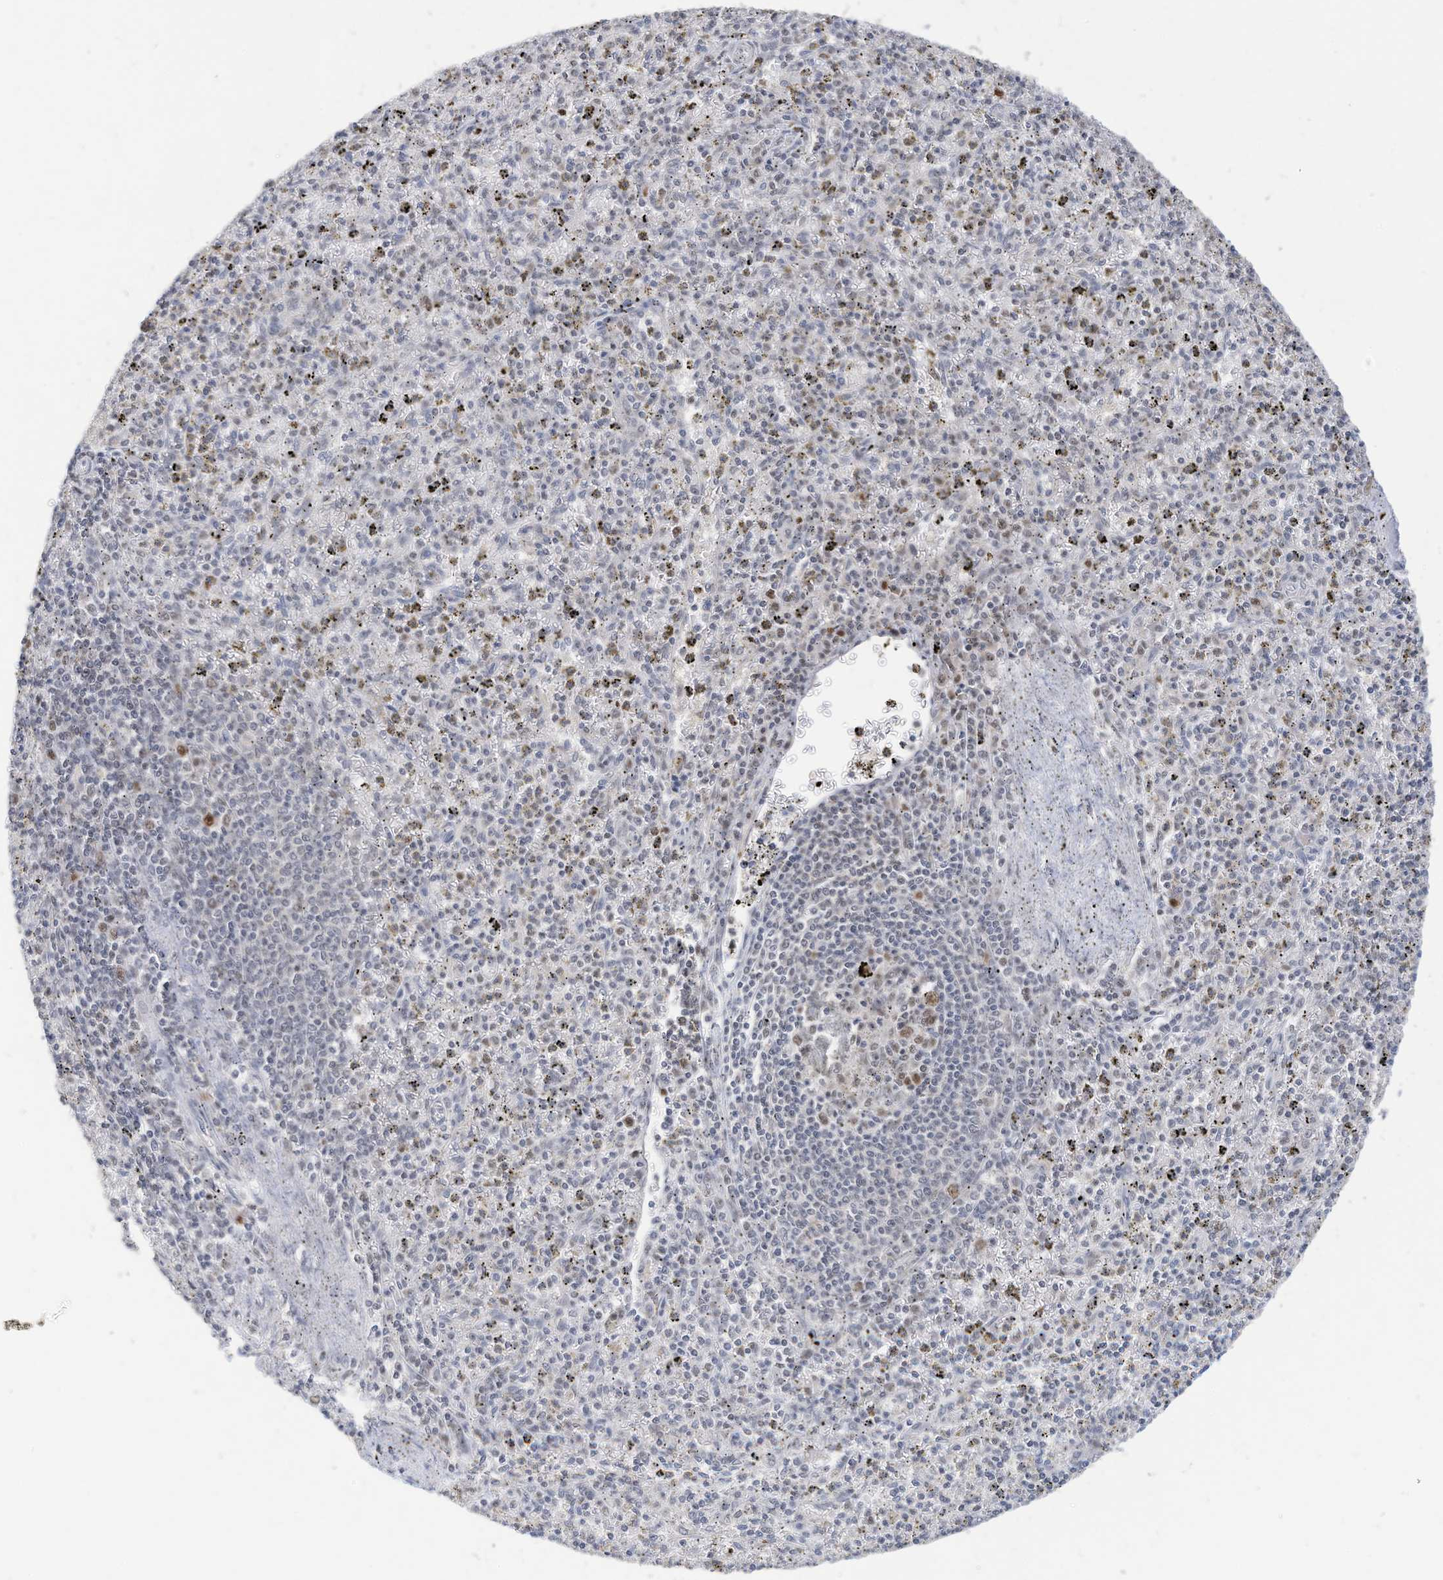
{"staining": {"intensity": "weak", "quantity": "<25%", "location": "cytoplasmic/membranous,nuclear"}, "tissue": "spleen", "cell_type": "Cells in red pulp", "image_type": "normal", "snomed": [{"axis": "morphology", "description": "Normal tissue, NOS"}, {"axis": "topography", "description": "Spleen"}], "caption": "There is no significant expression in cells in red pulp of spleen. (Stains: DAB (3,3'-diaminobenzidine) immunohistochemistry (IHC) with hematoxylin counter stain, Microscopy: brightfield microscopy at high magnification).", "gene": "OGT", "patient": {"sex": "male", "age": 72}}